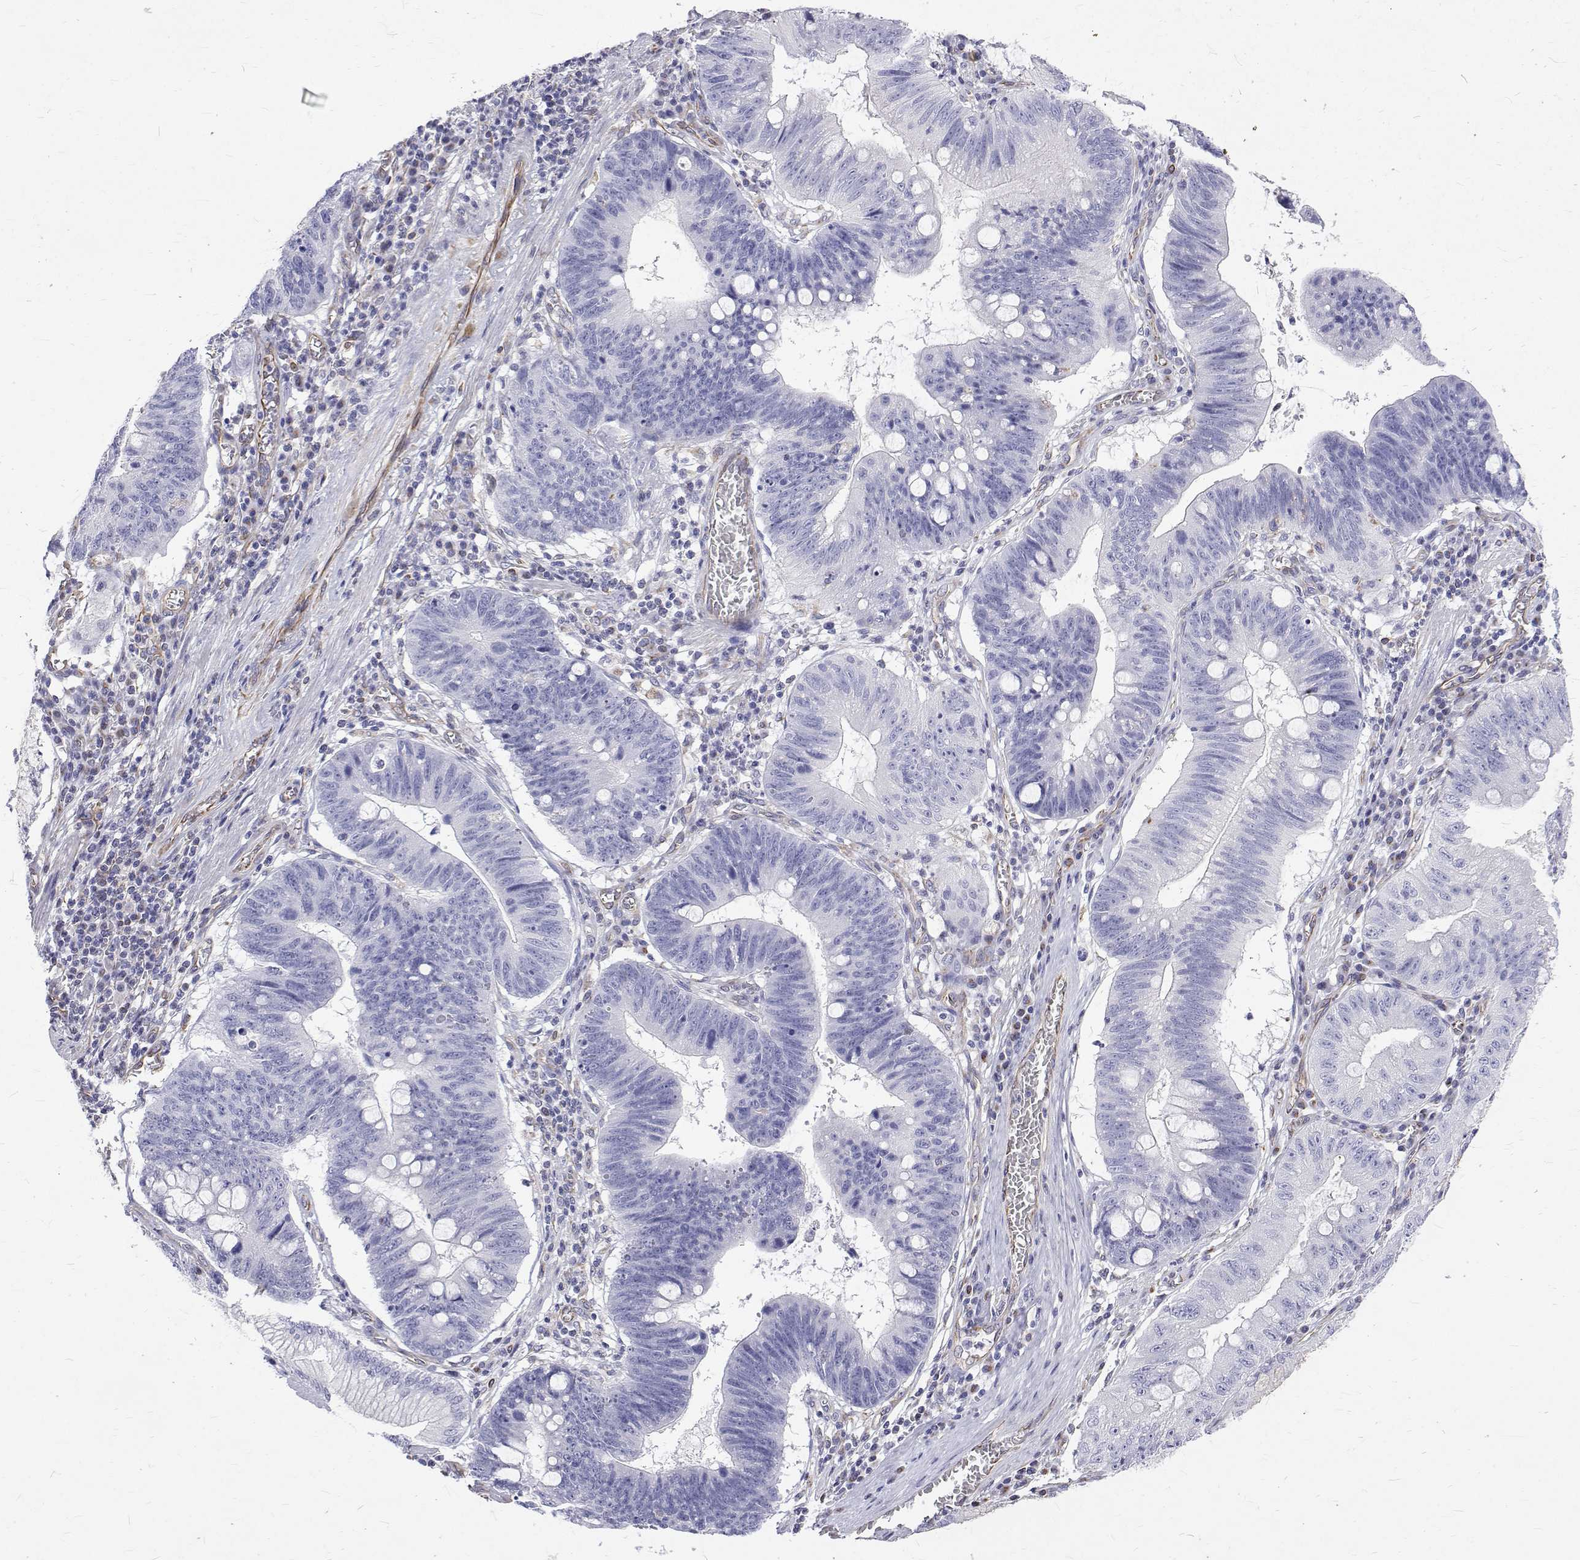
{"staining": {"intensity": "negative", "quantity": "none", "location": "none"}, "tissue": "stomach cancer", "cell_type": "Tumor cells", "image_type": "cancer", "snomed": [{"axis": "morphology", "description": "Adenocarcinoma, NOS"}, {"axis": "topography", "description": "Stomach"}], "caption": "This is a image of immunohistochemistry staining of adenocarcinoma (stomach), which shows no expression in tumor cells.", "gene": "OPRPN", "patient": {"sex": "male", "age": 59}}